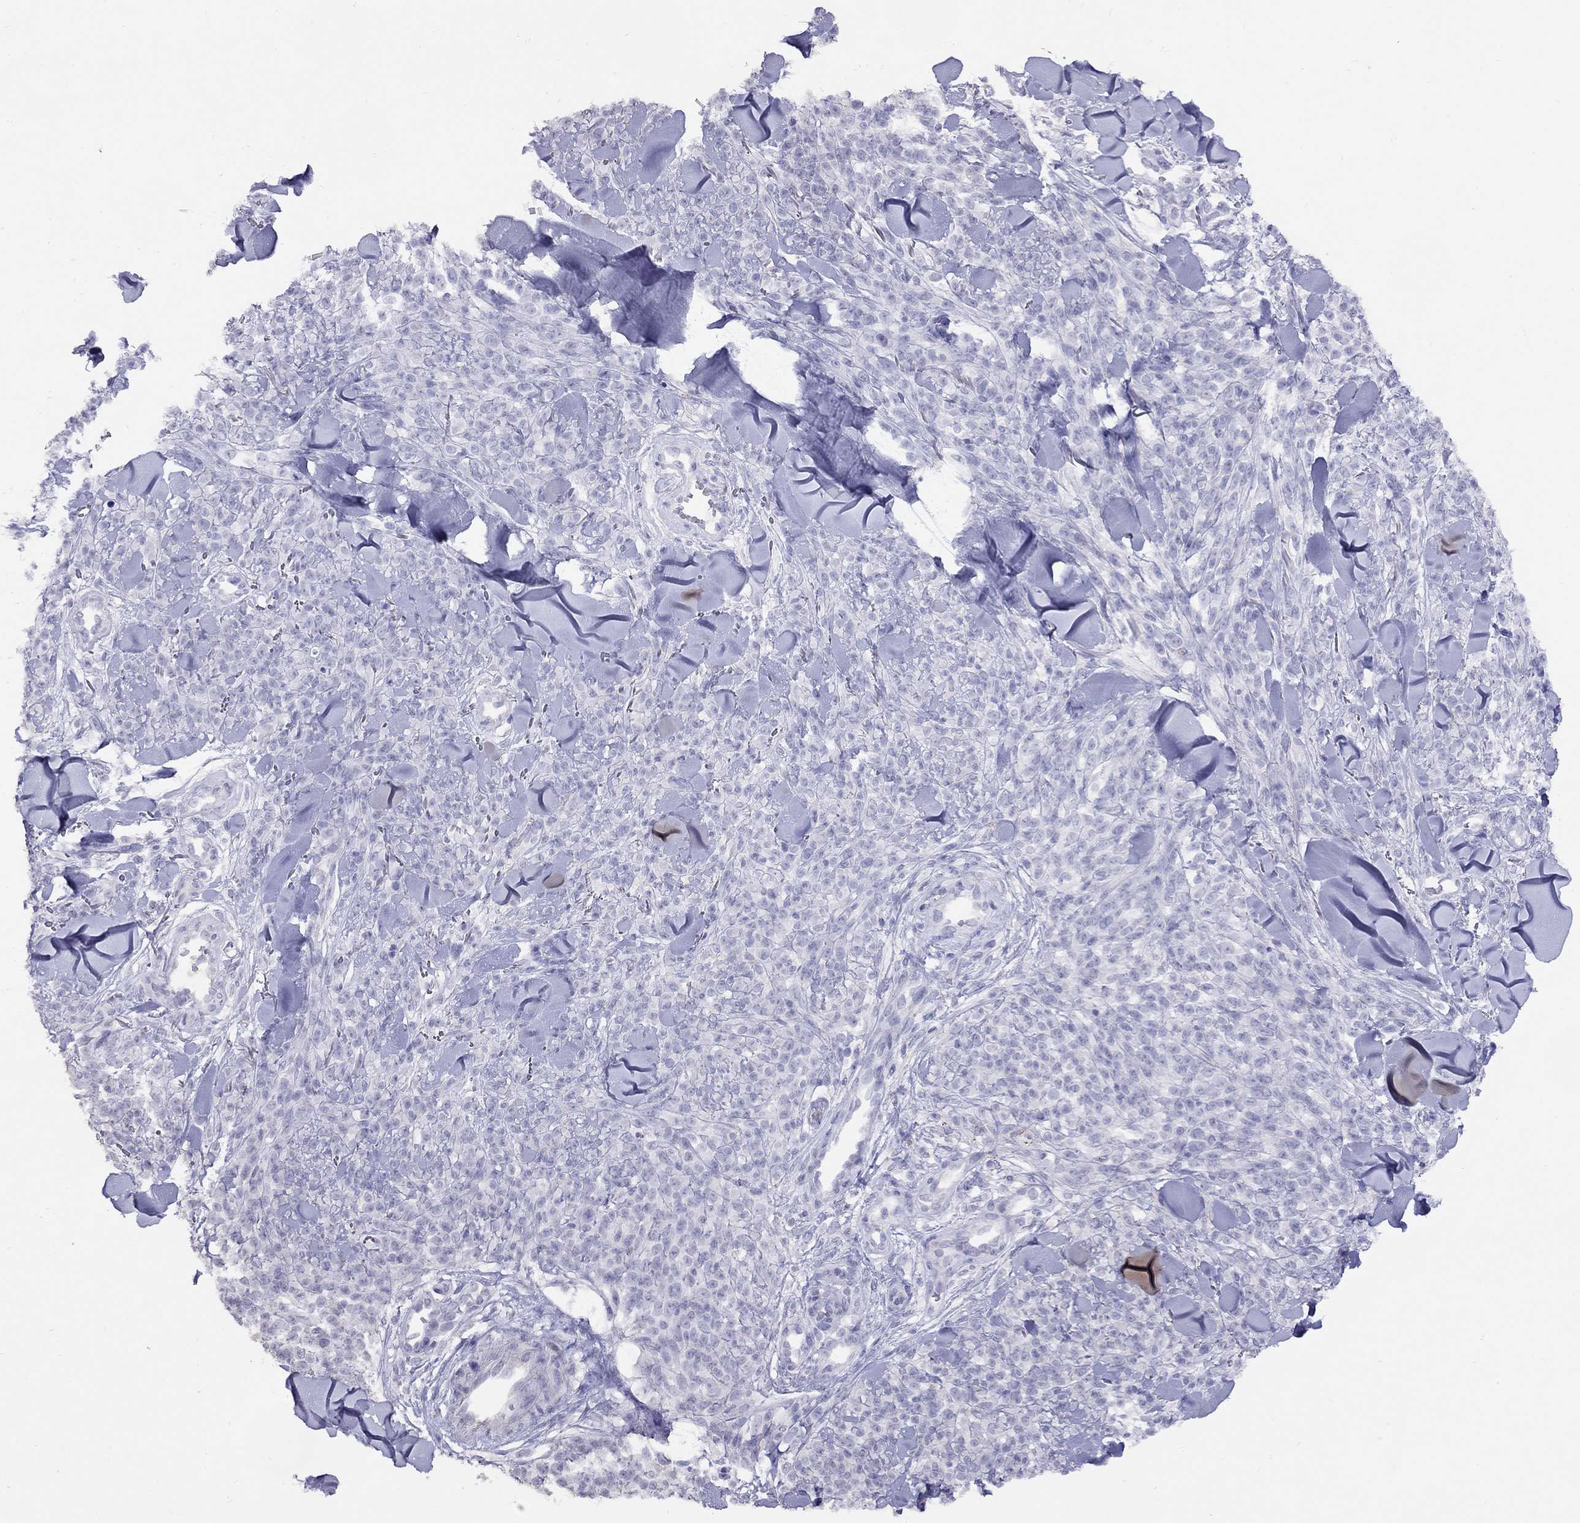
{"staining": {"intensity": "negative", "quantity": "none", "location": "none"}, "tissue": "melanoma", "cell_type": "Tumor cells", "image_type": "cancer", "snomed": [{"axis": "morphology", "description": "Malignant melanoma, NOS"}, {"axis": "topography", "description": "Skin"}, {"axis": "topography", "description": "Skin of trunk"}], "caption": "An image of melanoma stained for a protein displays no brown staining in tumor cells.", "gene": "MAGEB4", "patient": {"sex": "male", "age": 74}}